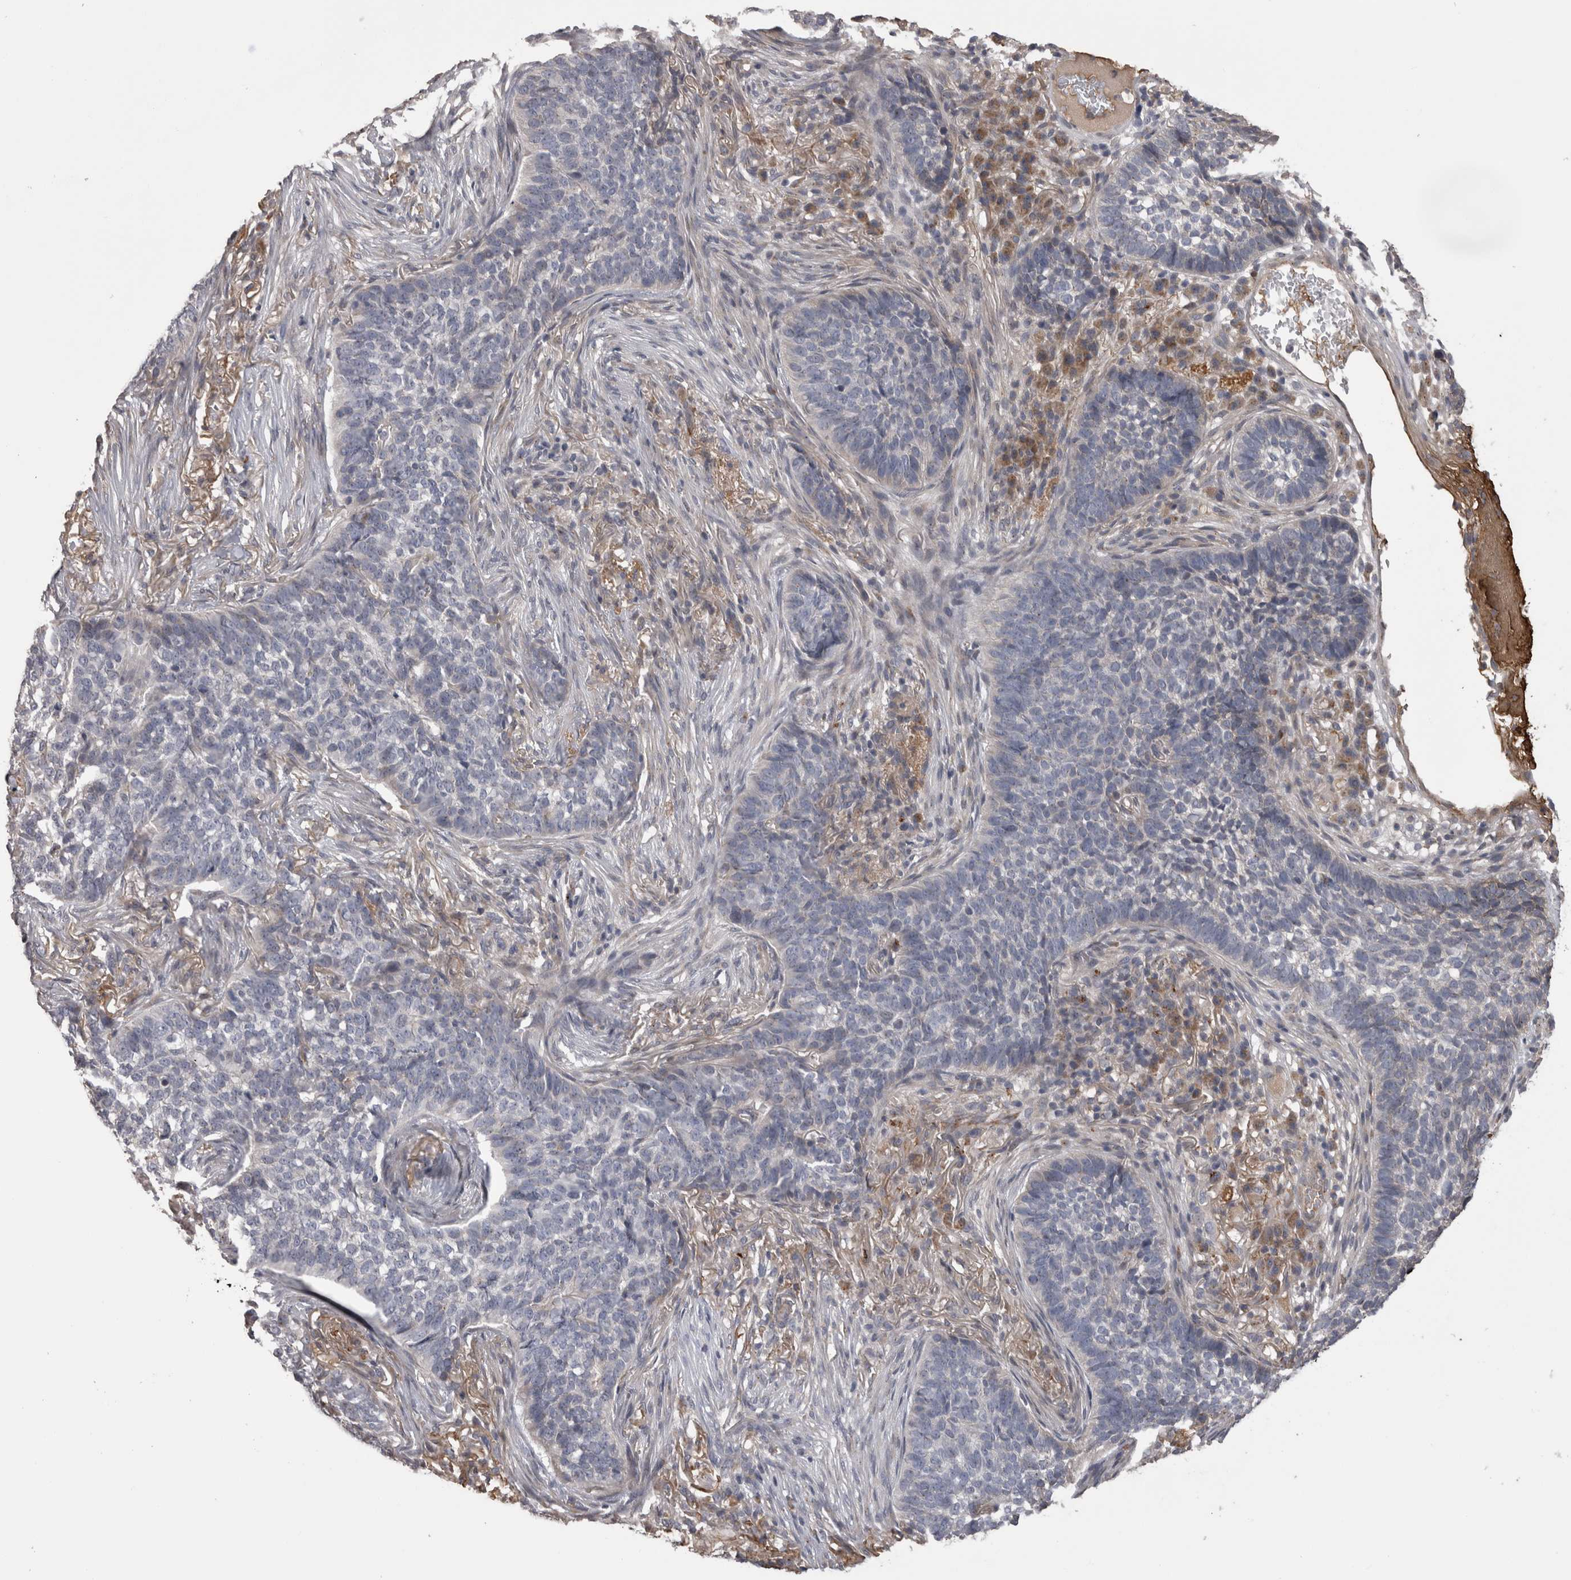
{"staining": {"intensity": "negative", "quantity": "none", "location": "none"}, "tissue": "skin cancer", "cell_type": "Tumor cells", "image_type": "cancer", "snomed": [{"axis": "morphology", "description": "Basal cell carcinoma"}, {"axis": "topography", "description": "Skin"}], "caption": "Immunohistochemical staining of human skin cancer (basal cell carcinoma) shows no significant expression in tumor cells.", "gene": "STC1", "patient": {"sex": "male", "age": 85}}